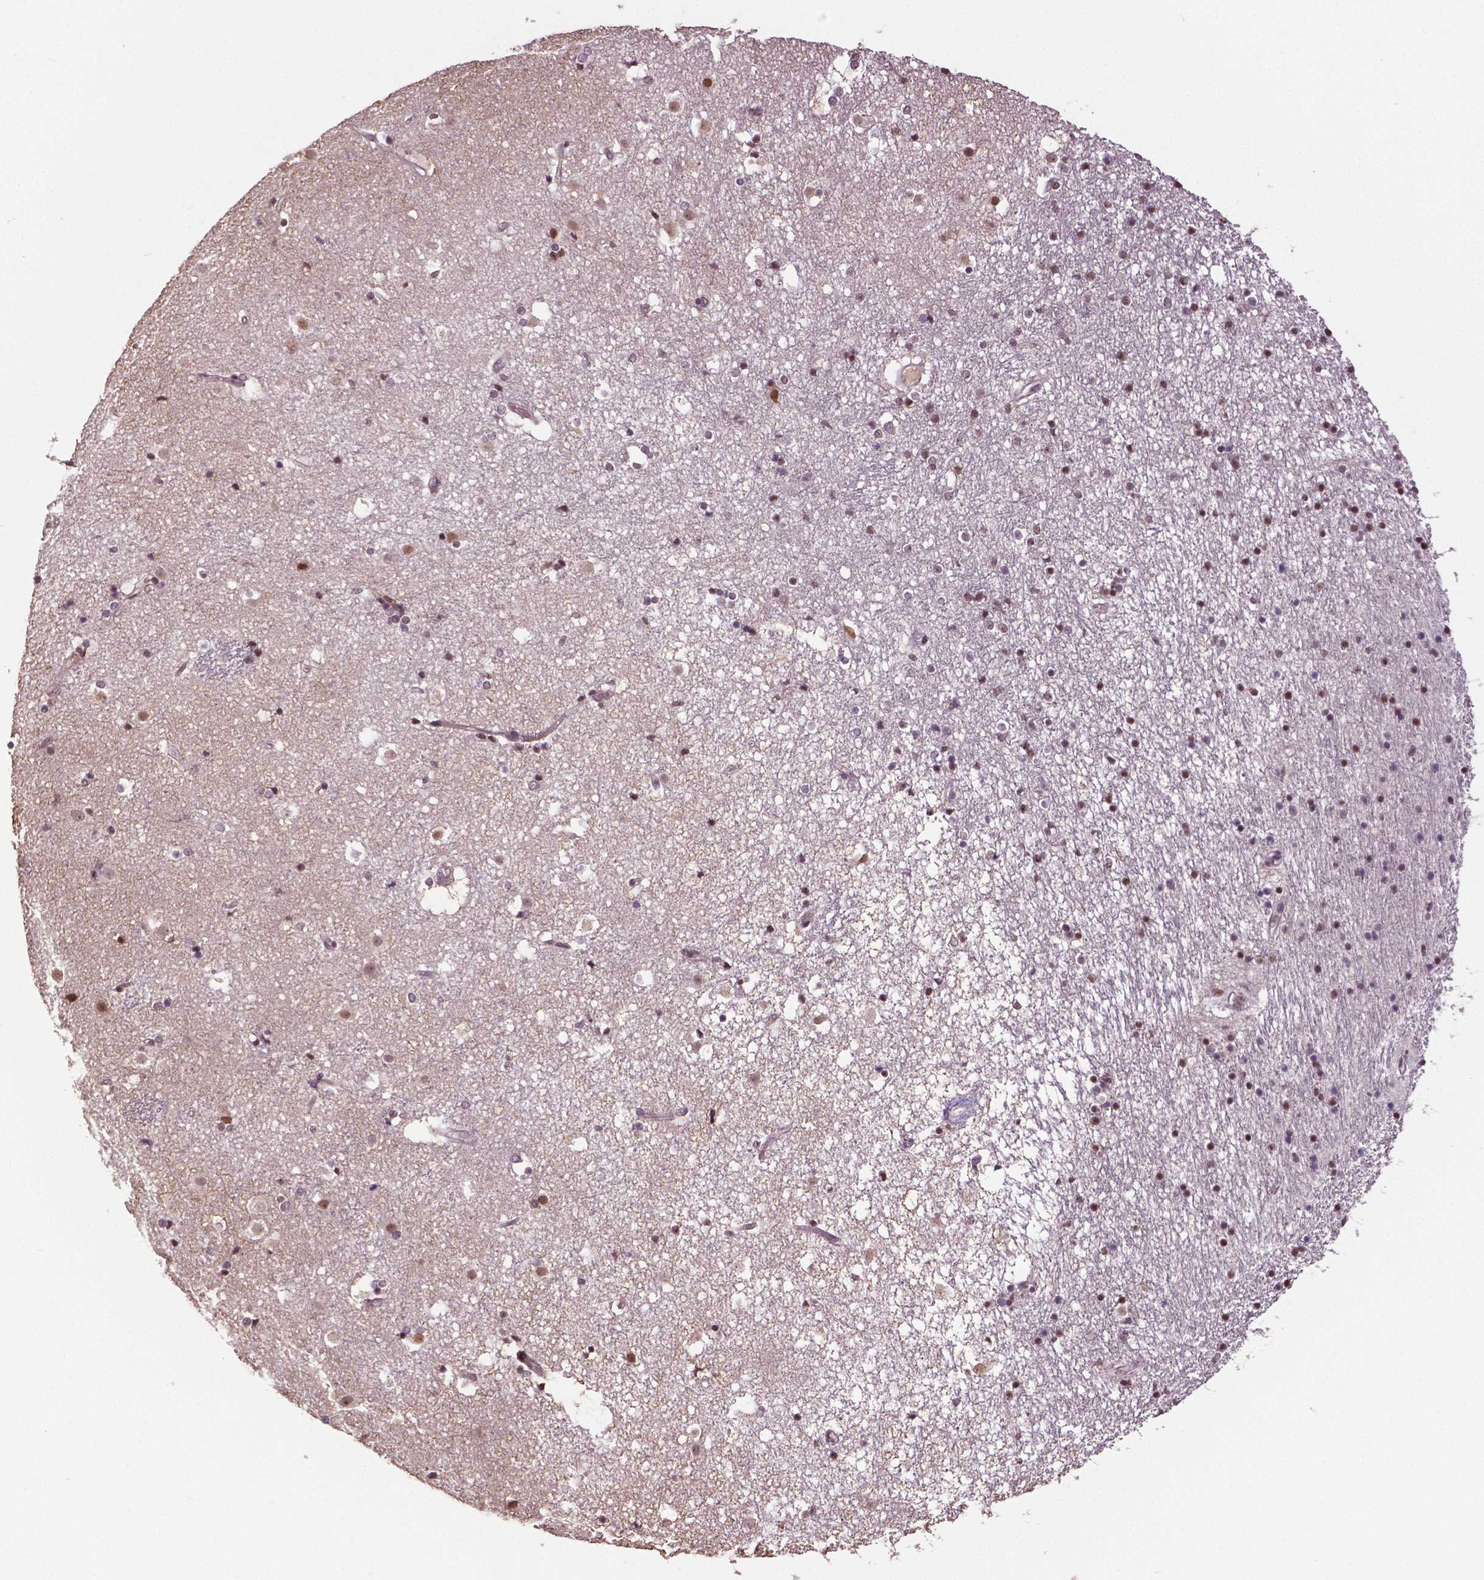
{"staining": {"intensity": "weak", "quantity": "<25%", "location": "nuclear"}, "tissue": "caudate", "cell_type": "Glial cells", "image_type": "normal", "snomed": [{"axis": "morphology", "description": "Normal tissue, NOS"}, {"axis": "topography", "description": "Lateral ventricle wall"}], "caption": "DAB (3,3'-diaminobenzidine) immunohistochemical staining of normal caudate exhibits no significant staining in glial cells.", "gene": "DLX5", "patient": {"sex": "female", "age": 71}}